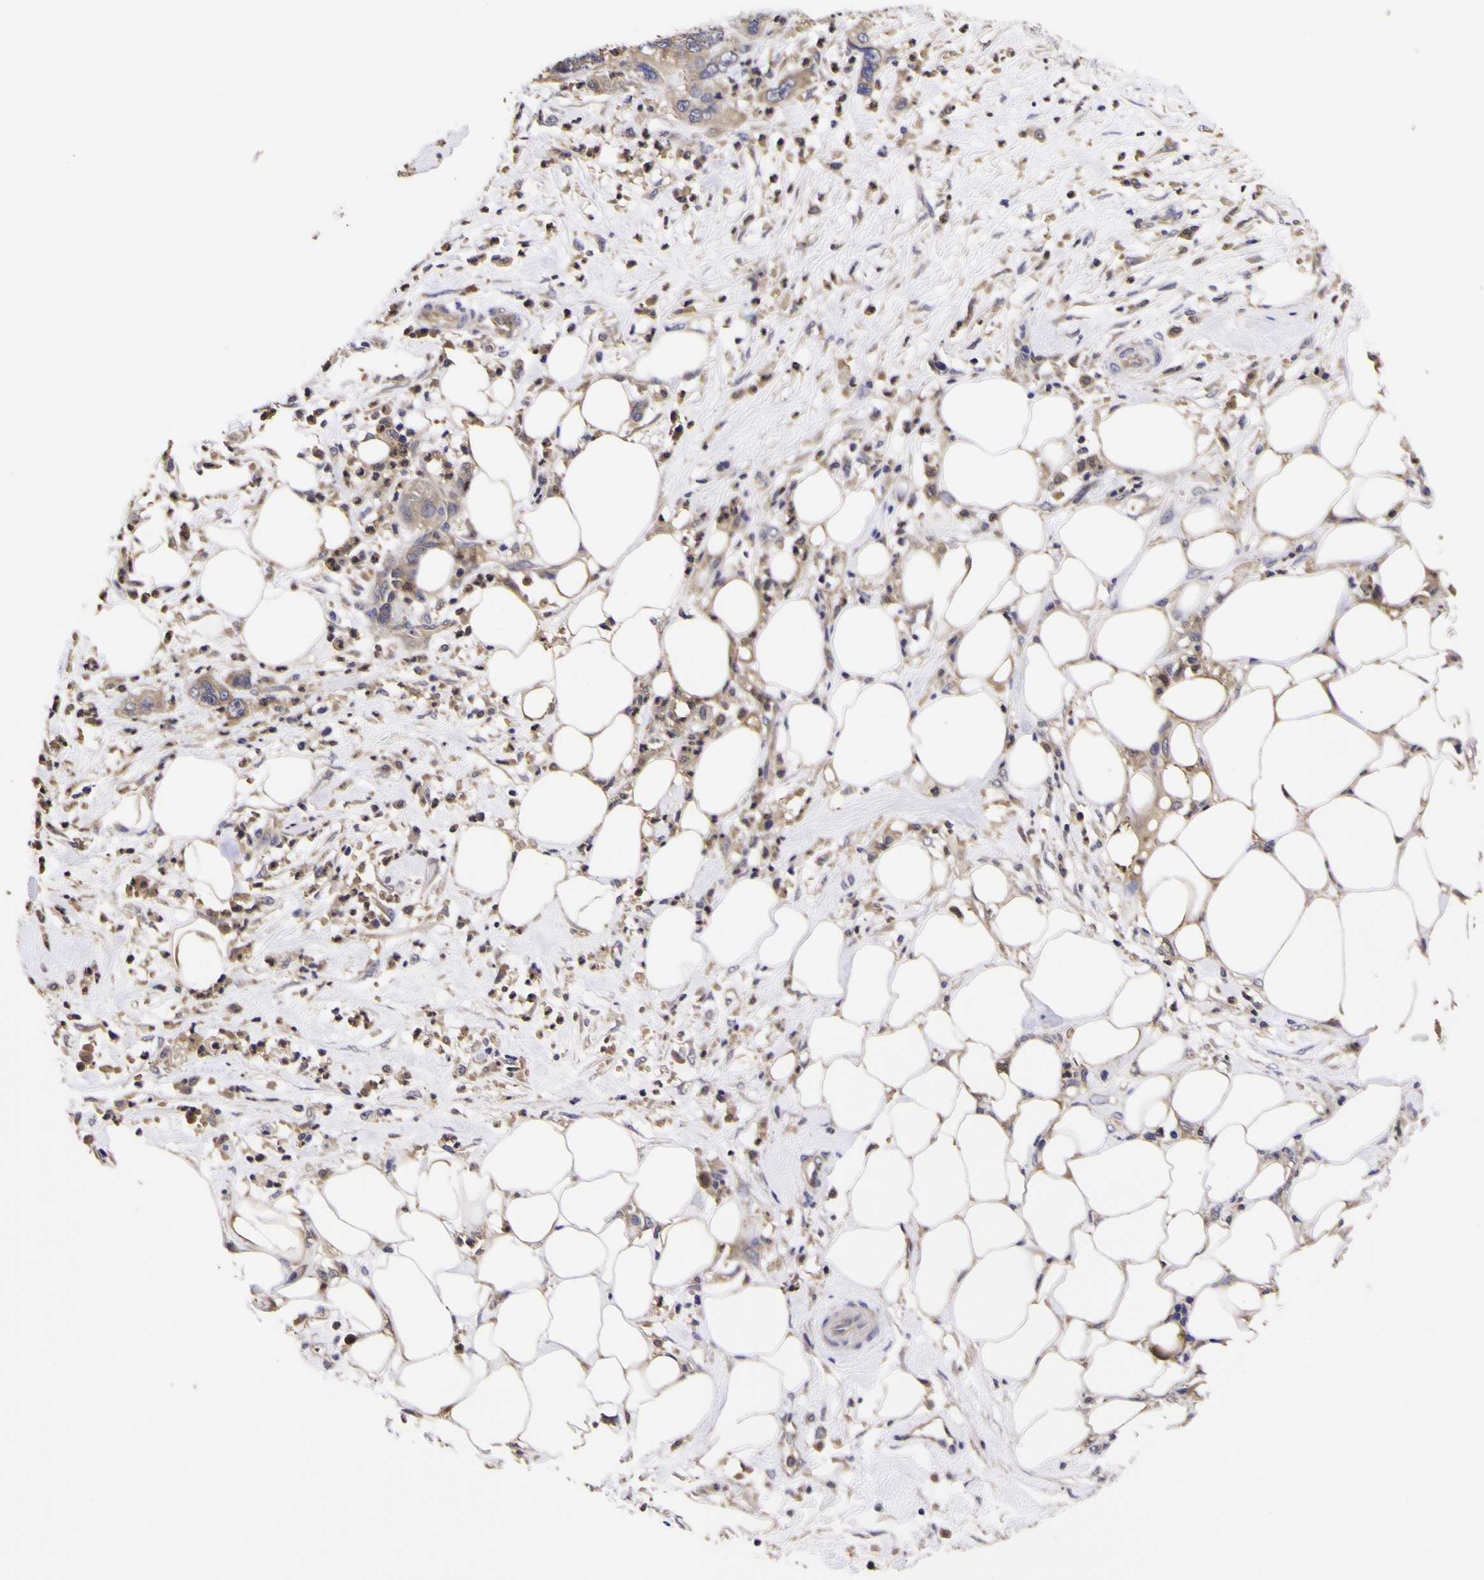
{"staining": {"intensity": "weak", "quantity": ">75%", "location": "cytoplasmic/membranous"}, "tissue": "pancreatic cancer", "cell_type": "Tumor cells", "image_type": "cancer", "snomed": [{"axis": "morphology", "description": "Adenocarcinoma, NOS"}, {"axis": "topography", "description": "Pancreas"}], "caption": "A micrograph of human pancreatic cancer stained for a protein demonstrates weak cytoplasmic/membranous brown staining in tumor cells.", "gene": "MAPK14", "patient": {"sex": "female", "age": 71}}